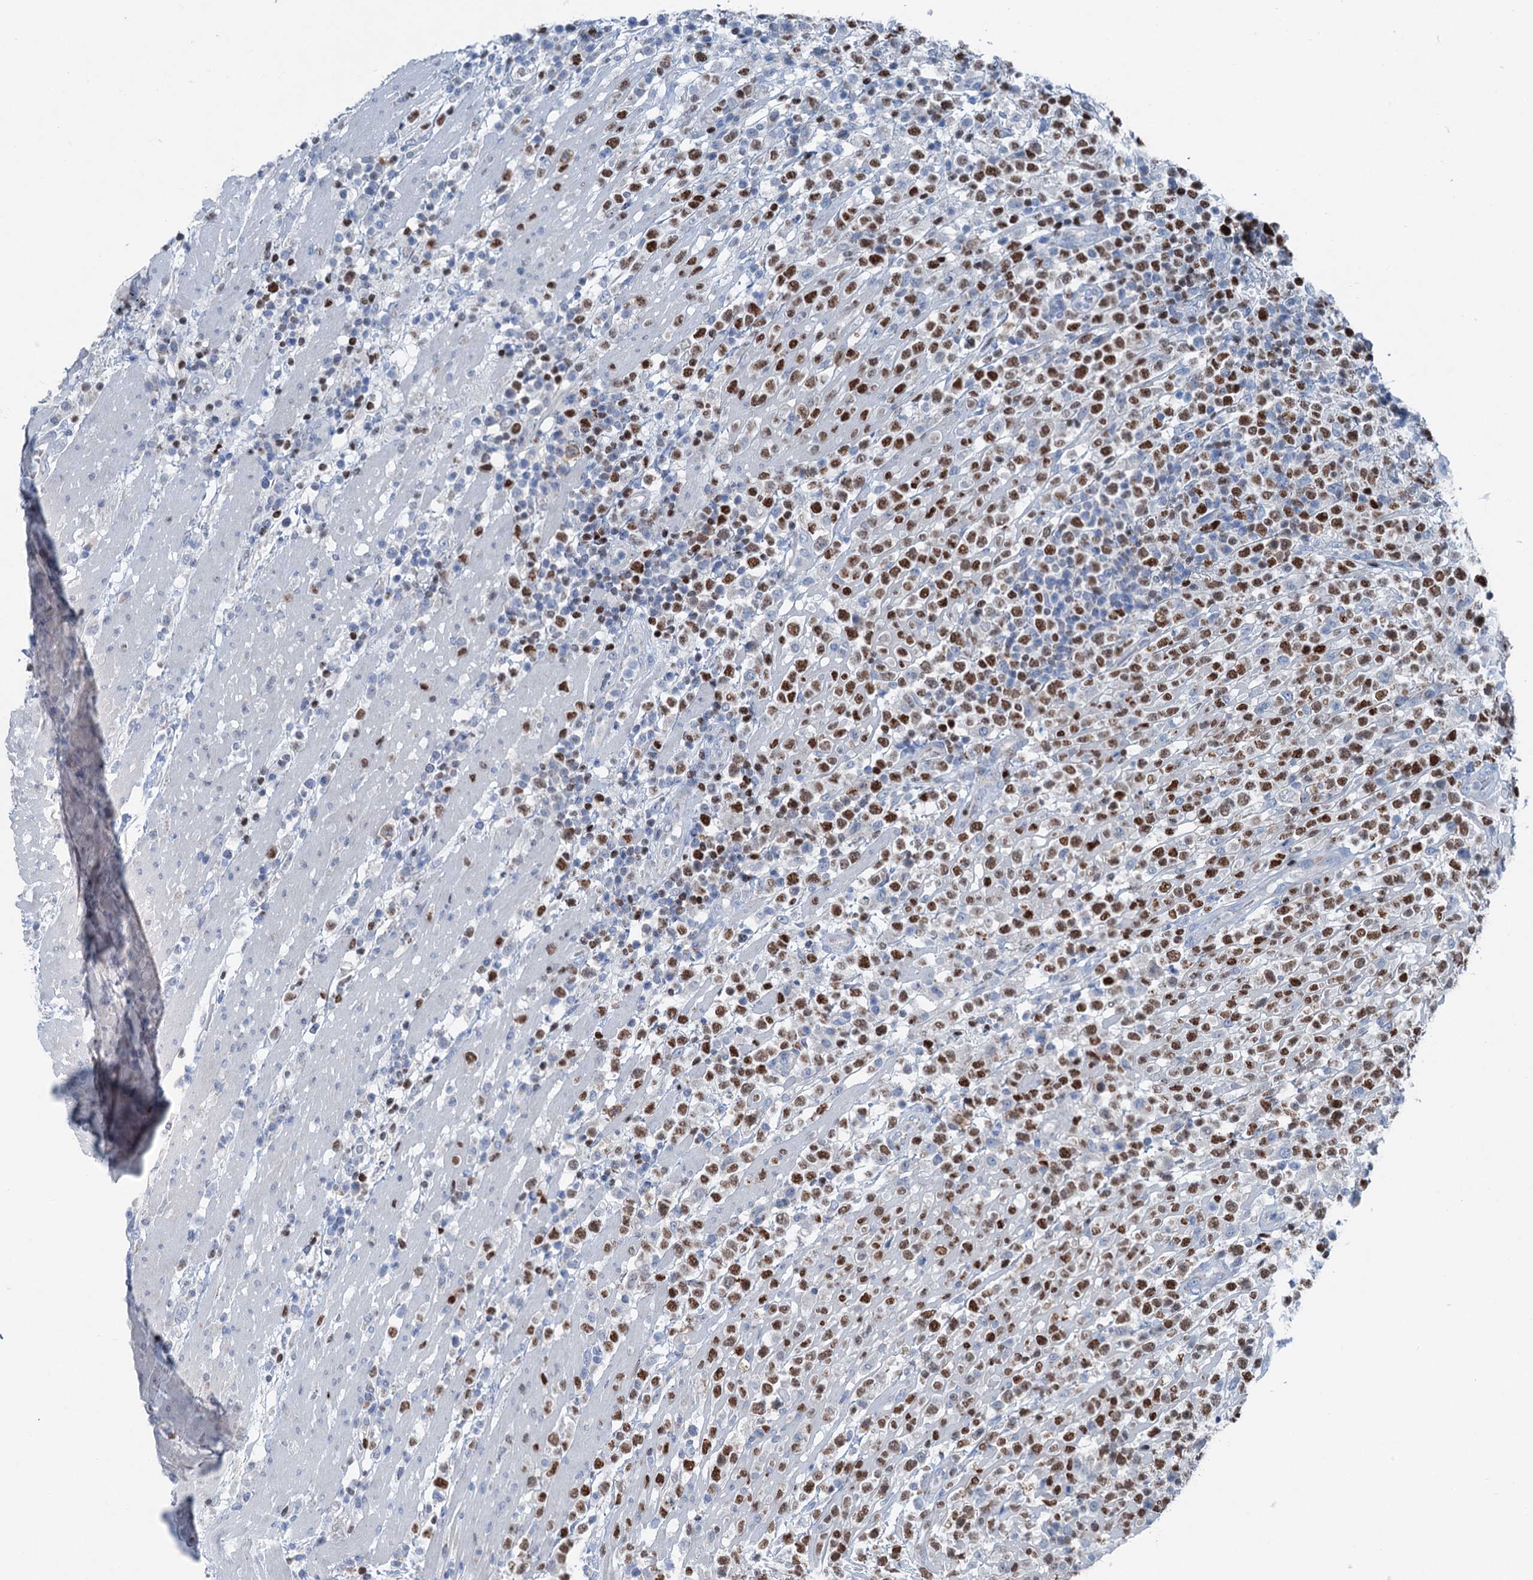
{"staining": {"intensity": "strong", "quantity": "25%-75%", "location": "nuclear"}, "tissue": "lymphoma", "cell_type": "Tumor cells", "image_type": "cancer", "snomed": [{"axis": "morphology", "description": "Malignant lymphoma, non-Hodgkin's type, High grade"}, {"axis": "topography", "description": "Colon"}], "caption": "Immunohistochemical staining of high-grade malignant lymphoma, non-Hodgkin's type displays strong nuclear protein expression in about 25%-75% of tumor cells.", "gene": "ELP4", "patient": {"sex": "female", "age": 53}}